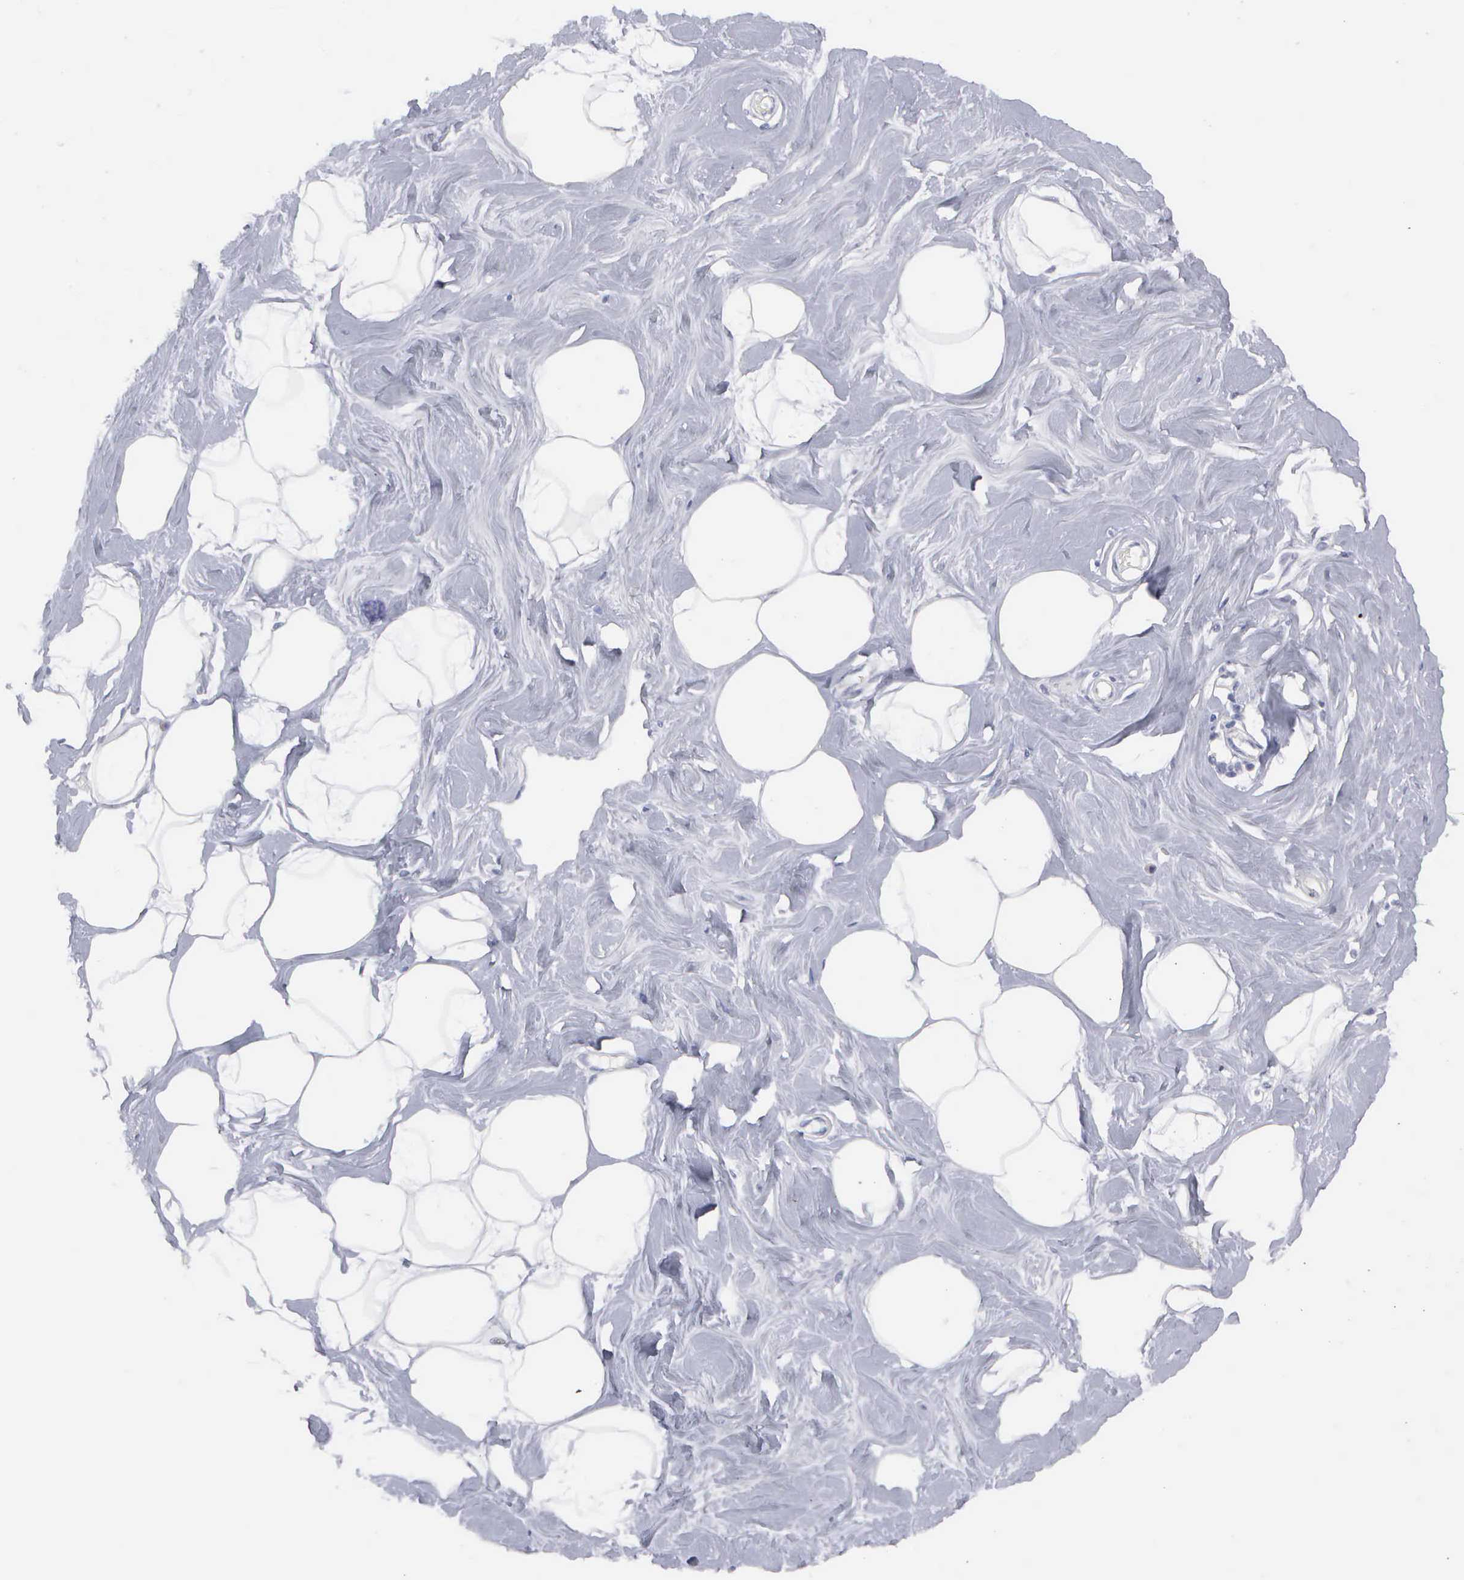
{"staining": {"intensity": "negative", "quantity": "none", "location": "none"}, "tissue": "adipose tissue", "cell_type": "Adipocytes", "image_type": "normal", "snomed": [{"axis": "morphology", "description": "Normal tissue, NOS"}, {"axis": "topography", "description": "Breast"}], "caption": "The IHC histopathology image has no significant positivity in adipocytes of adipose tissue.", "gene": "CEP170B", "patient": {"sex": "female", "age": 44}}